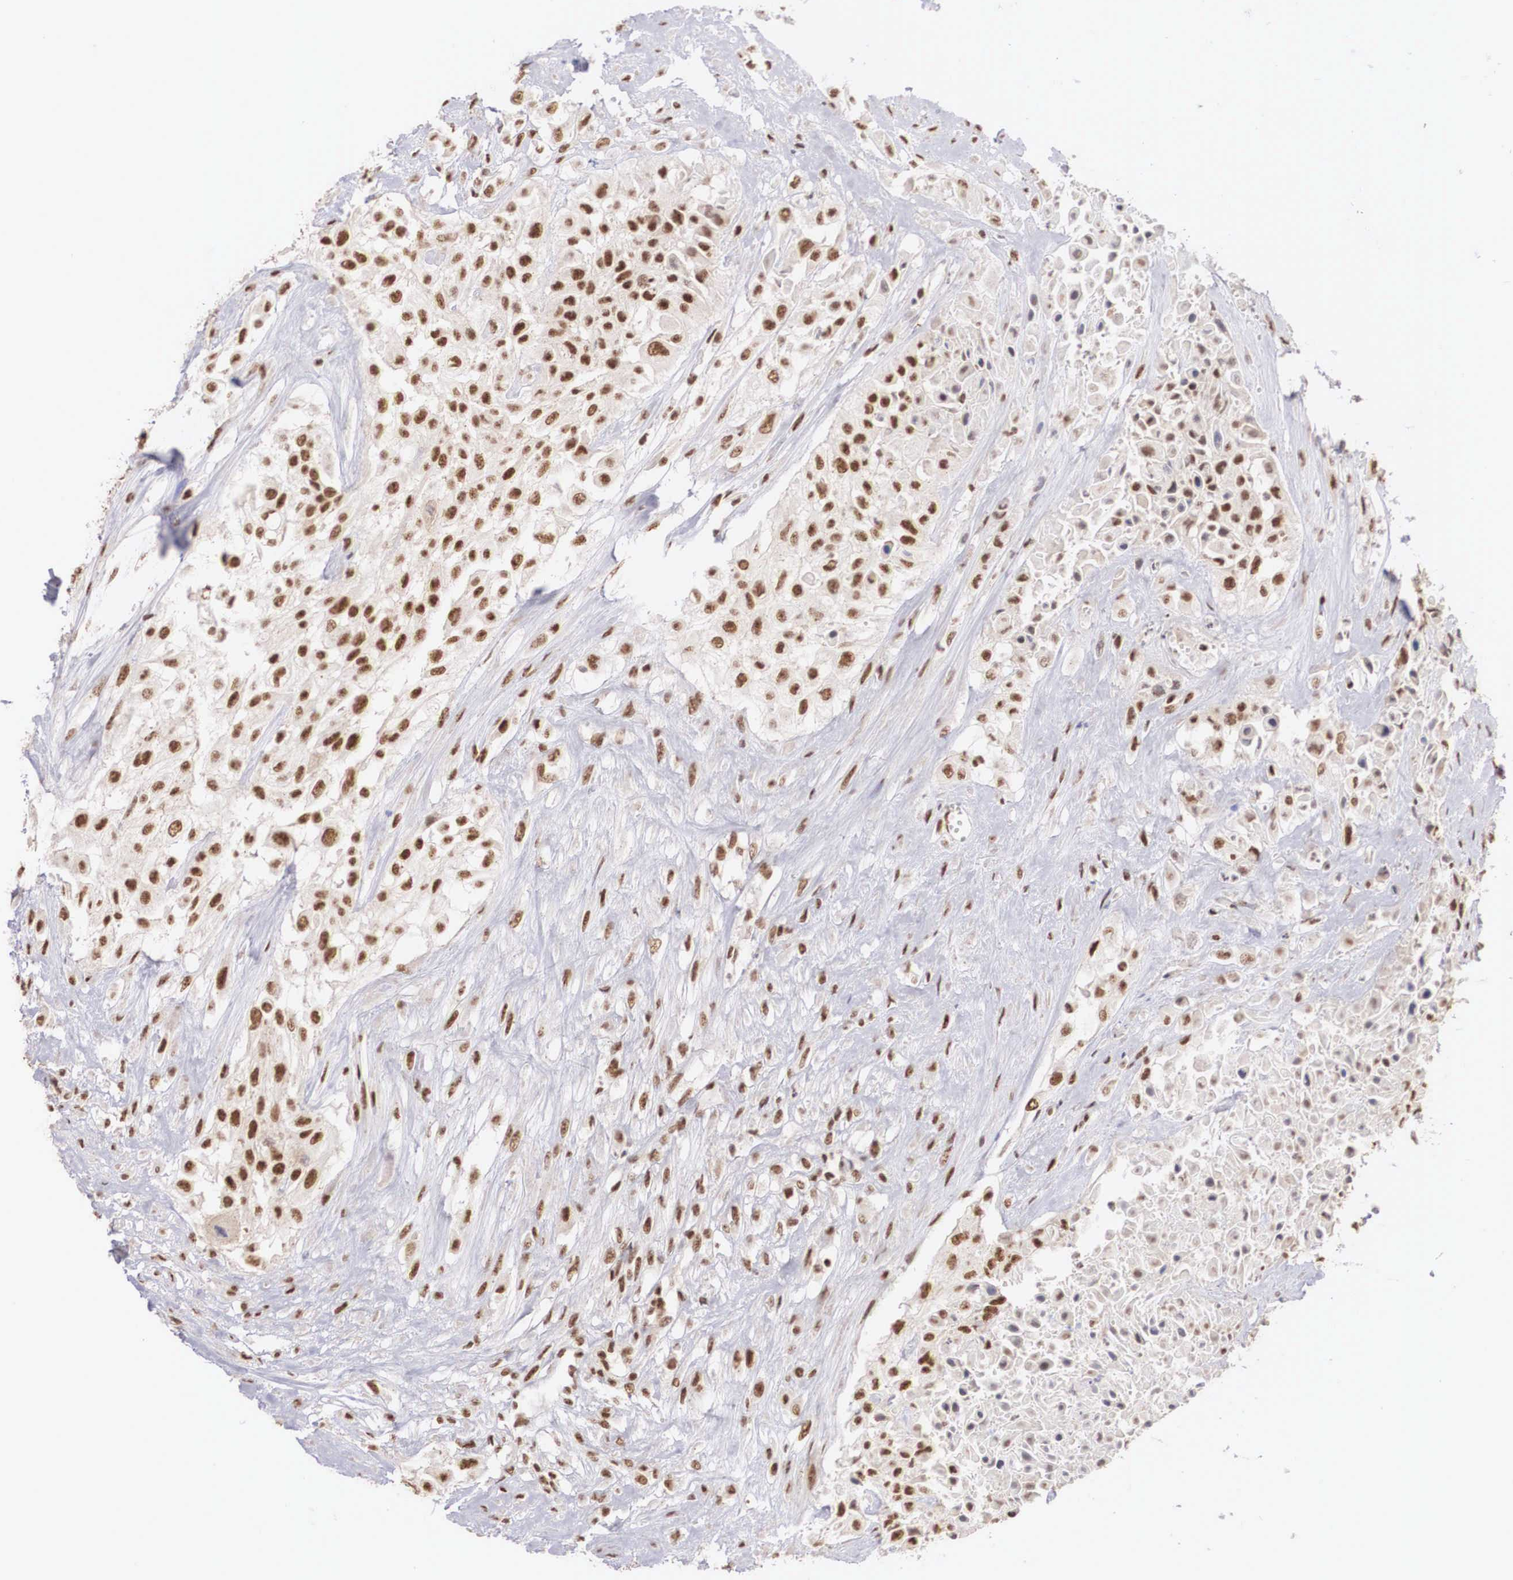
{"staining": {"intensity": "strong", "quantity": ">75%", "location": "nuclear"}, "tissue": "urothelial cancer", "cell_type": "Tumor cells", "image_type": "cancer", "snomed": [{"axis": "morphology", "description": "Urothelial carcinoma, High grade"}, {"axis": "topography", "description": "Urinary bladder"}], "caption": "Immunohistochemistry image of neoplastic tissue: urothelial cancer stained using immunohistochemistry (IHC) shows high levels of strong protein expression localized specifically in the nuclear of tumor cells, appearing as a nuclear brown color.", "gene": "HTATSF1", "patient": {"sex": "male", "age": 57}}